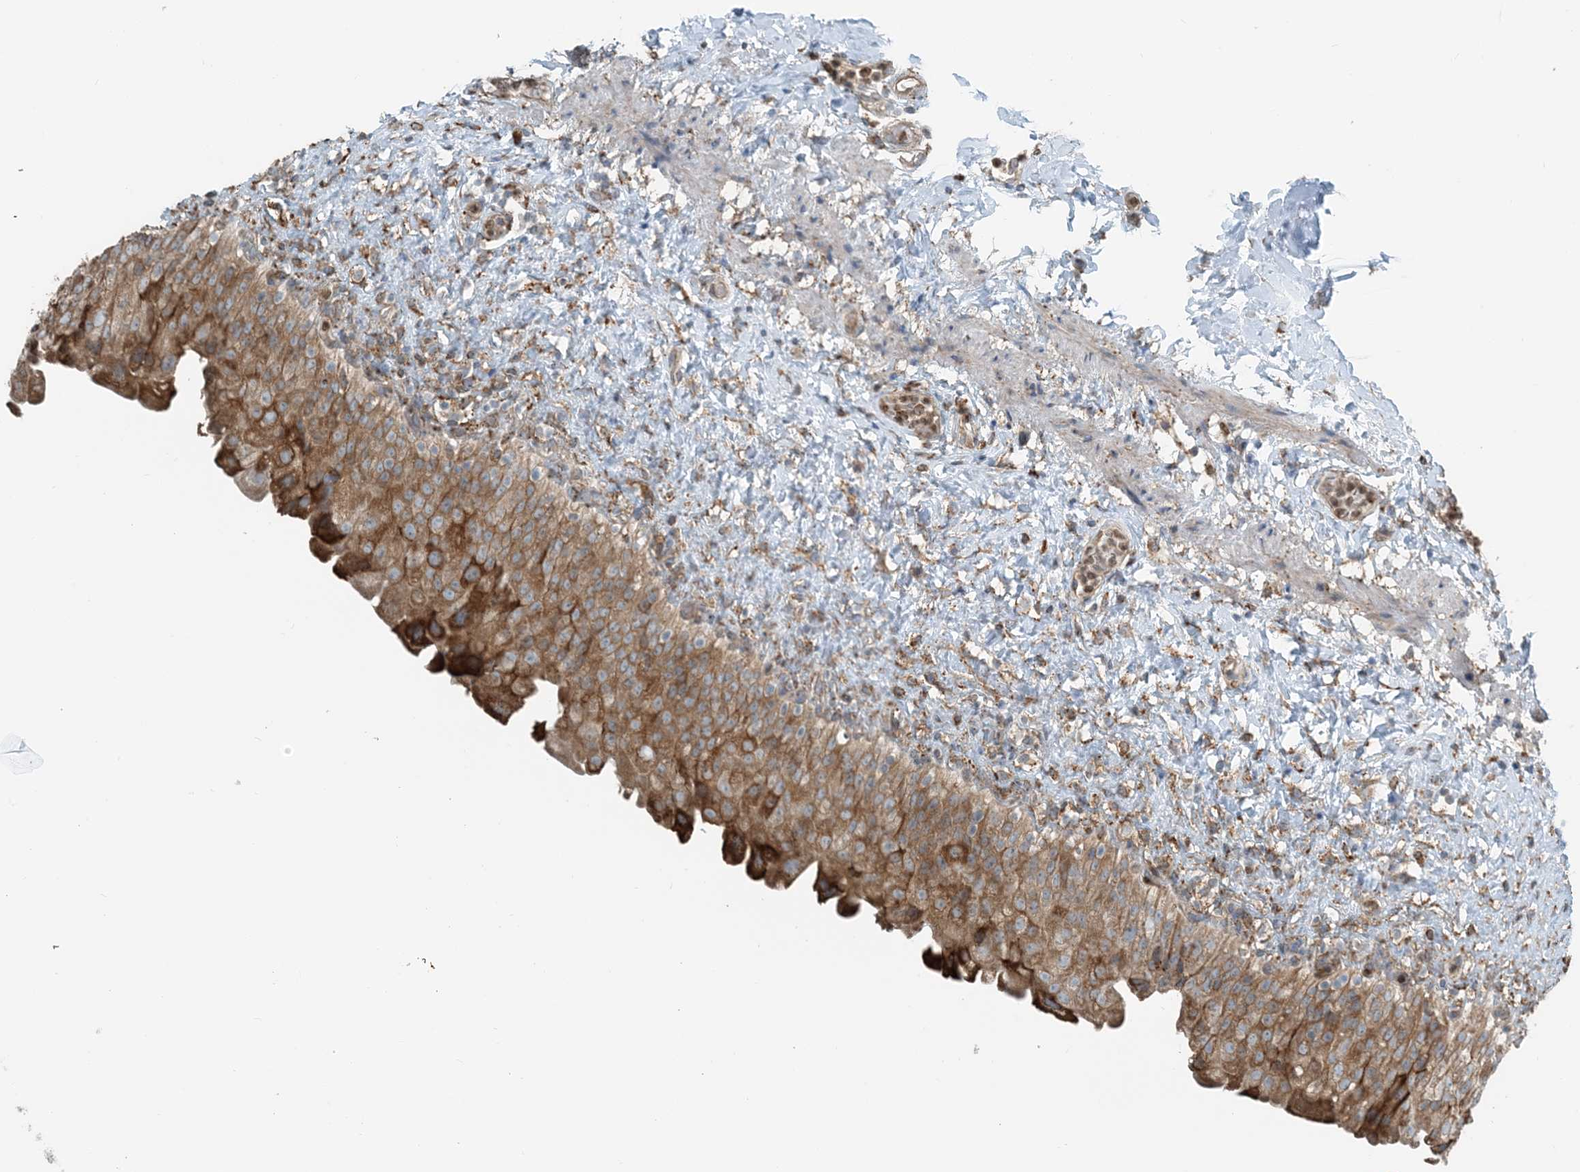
{"staining": {"intensity": "strong", "quantity": "25%-75%", "location": "cytoplasmic/membranous"}, "tissue": "urinary bladder", "cell_type": "Urothelial cells", "image_type": "normal", "snomed": [{"axis": "morphology", "description": "Normal tissue, NOS"}, {"axis": "topography", "description": "Urinary bladder"}], "caption": "Brown immunohistochemical staining in normal urinary bladder reveals strong cytoplasmic/membranous positivity in about 25%-75% of urothelial cells. (Stains: DAB in brown, nuclei in blue, Microscopy: brightfield microscopy at high magnification).", "gene": "CERKL", "patient": {"sex": "female", "age": 27}}